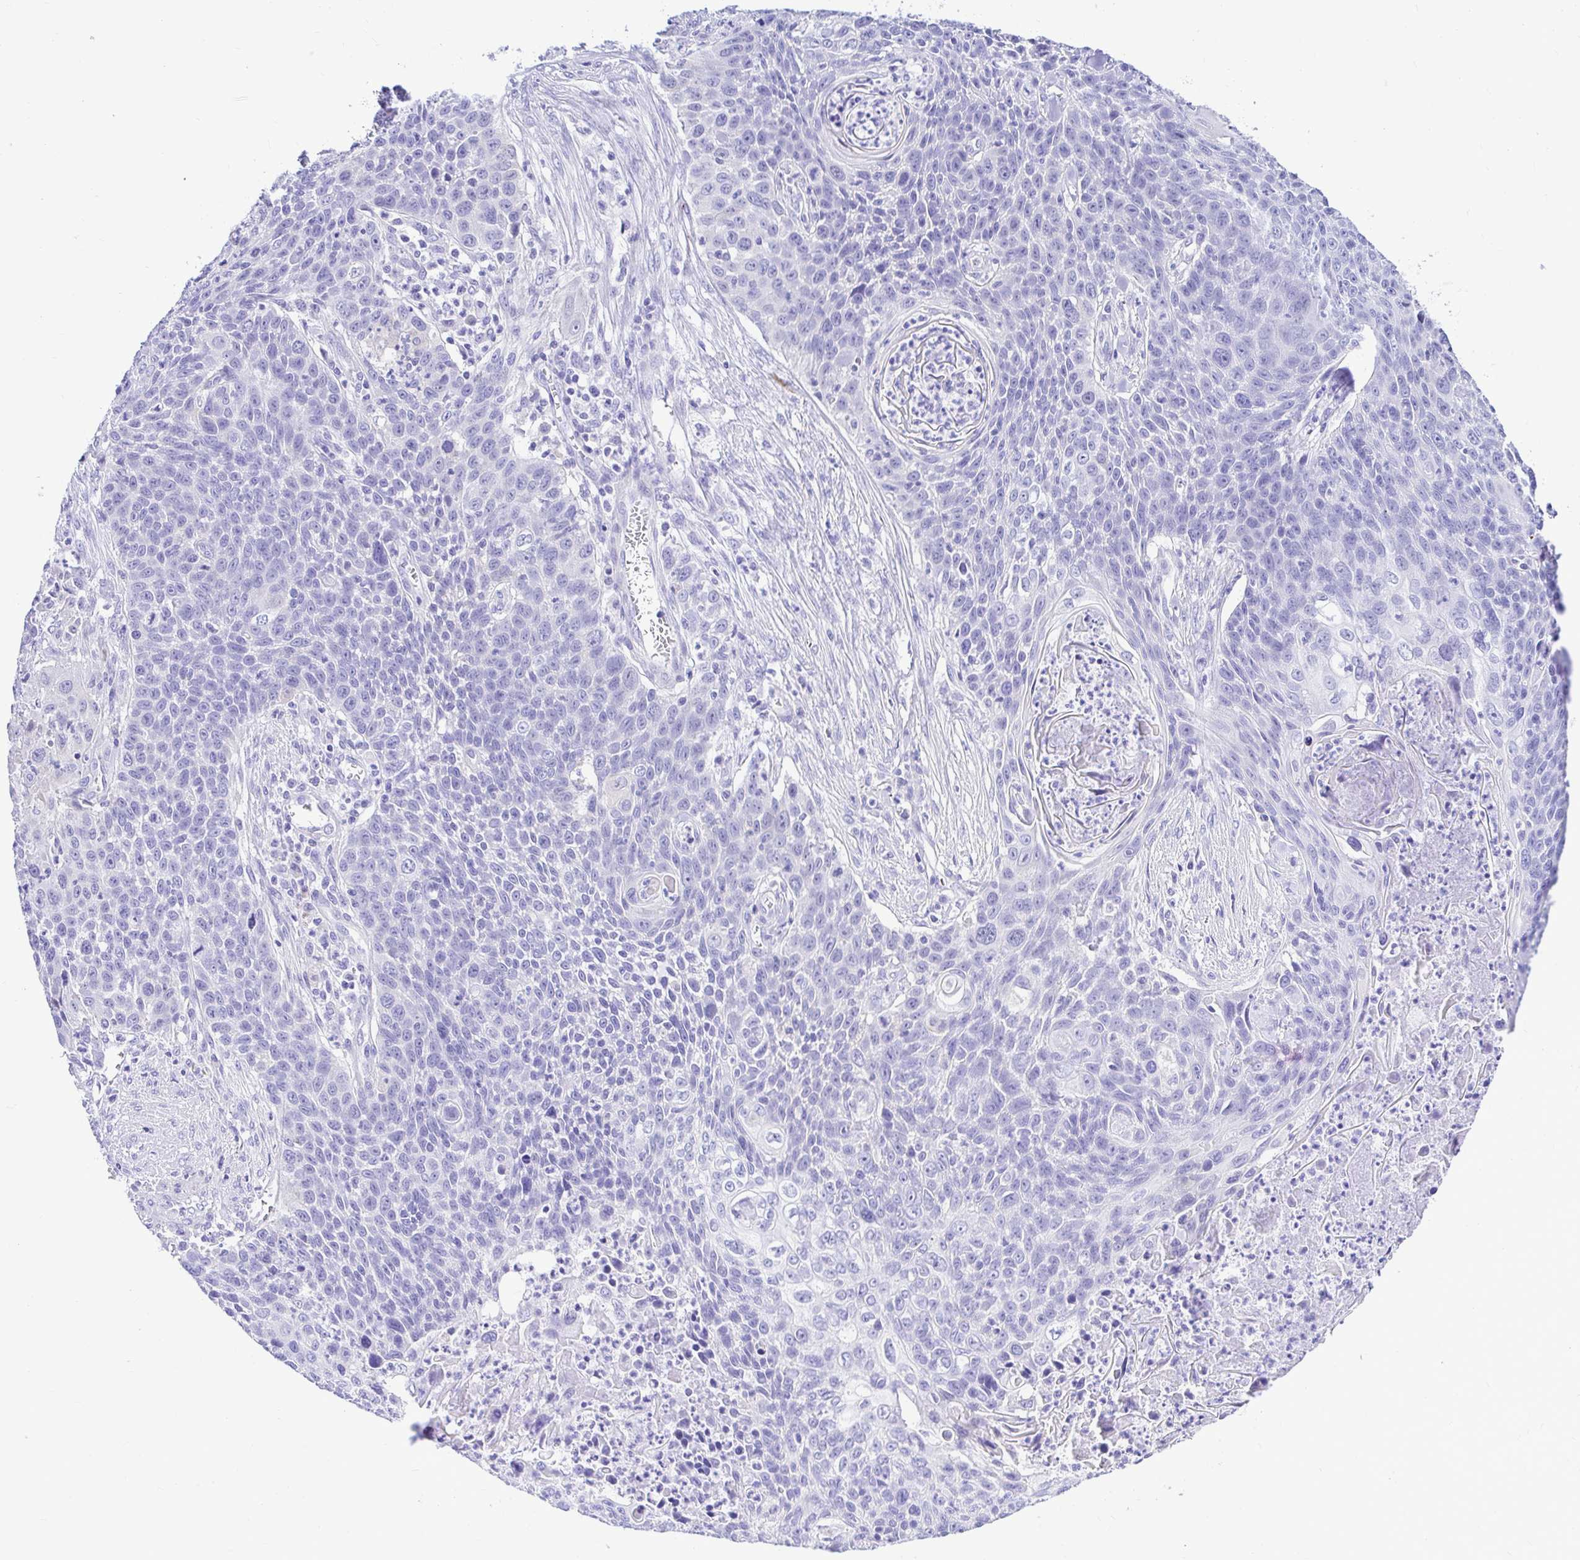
{"staining": {"intensity": "negative", "quantity": "none", "location": "none"}, "tissue": "lung cancer", "cell_type": "Tumor cells", "image_type": "cancer", "snomed": [{"axis": "morphology", "description": "Squamous cell carcinoma, NOS"}, {"axis": "morphology", "description": "Squamous cell carcinoma, metastatic, NOS"}, {"axis": "topography", "description": "Lung"}, {"axis": "topography", "description": "Pleura, NOS"}], "caption": "Tumor cells are negative for protein expression in human metastatic squamous cell carcinoma (lung).", "gene": "BACE2", "patient": {"sex": "male", "age": 72}}